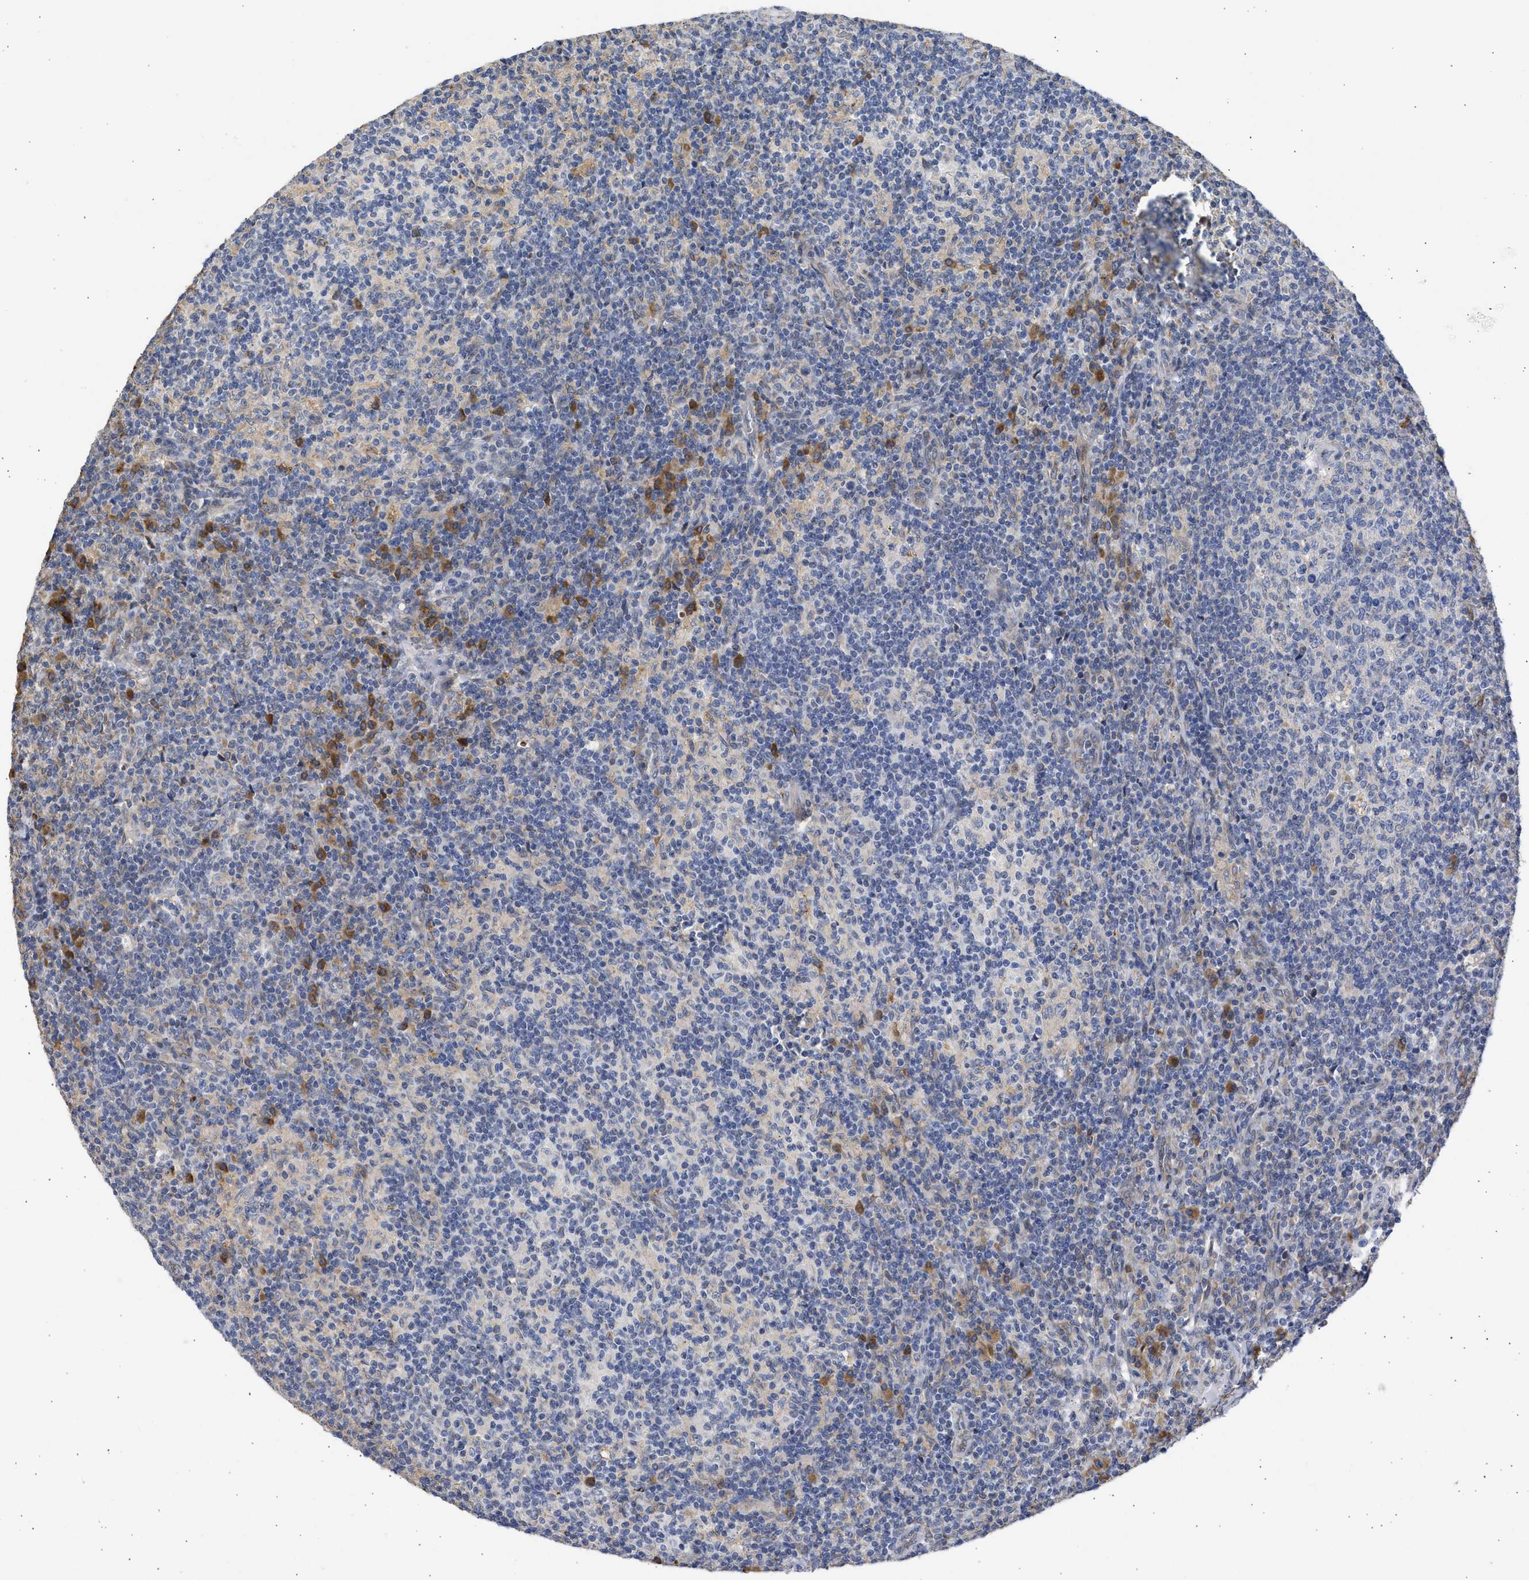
{"staining": {"intensity": "negative", "quantity": "none", "location": "none"}, "tissue": "lymph node", "cell_type": "Germinal center cells", "image_type": "normal", "snomed": [{"axis": "morphology", "description": "Normal tissue, NOS"}, {"axis": "morphology", "description": "Inflammation, NOS"}, {"axis": "topography", "description": "Lymph node"}], "caption": "Germinal center cells are negative for protein expression in benign human lymph node.", "gene": "TMED1", "patient": {"sex": "male", "age": 55}}